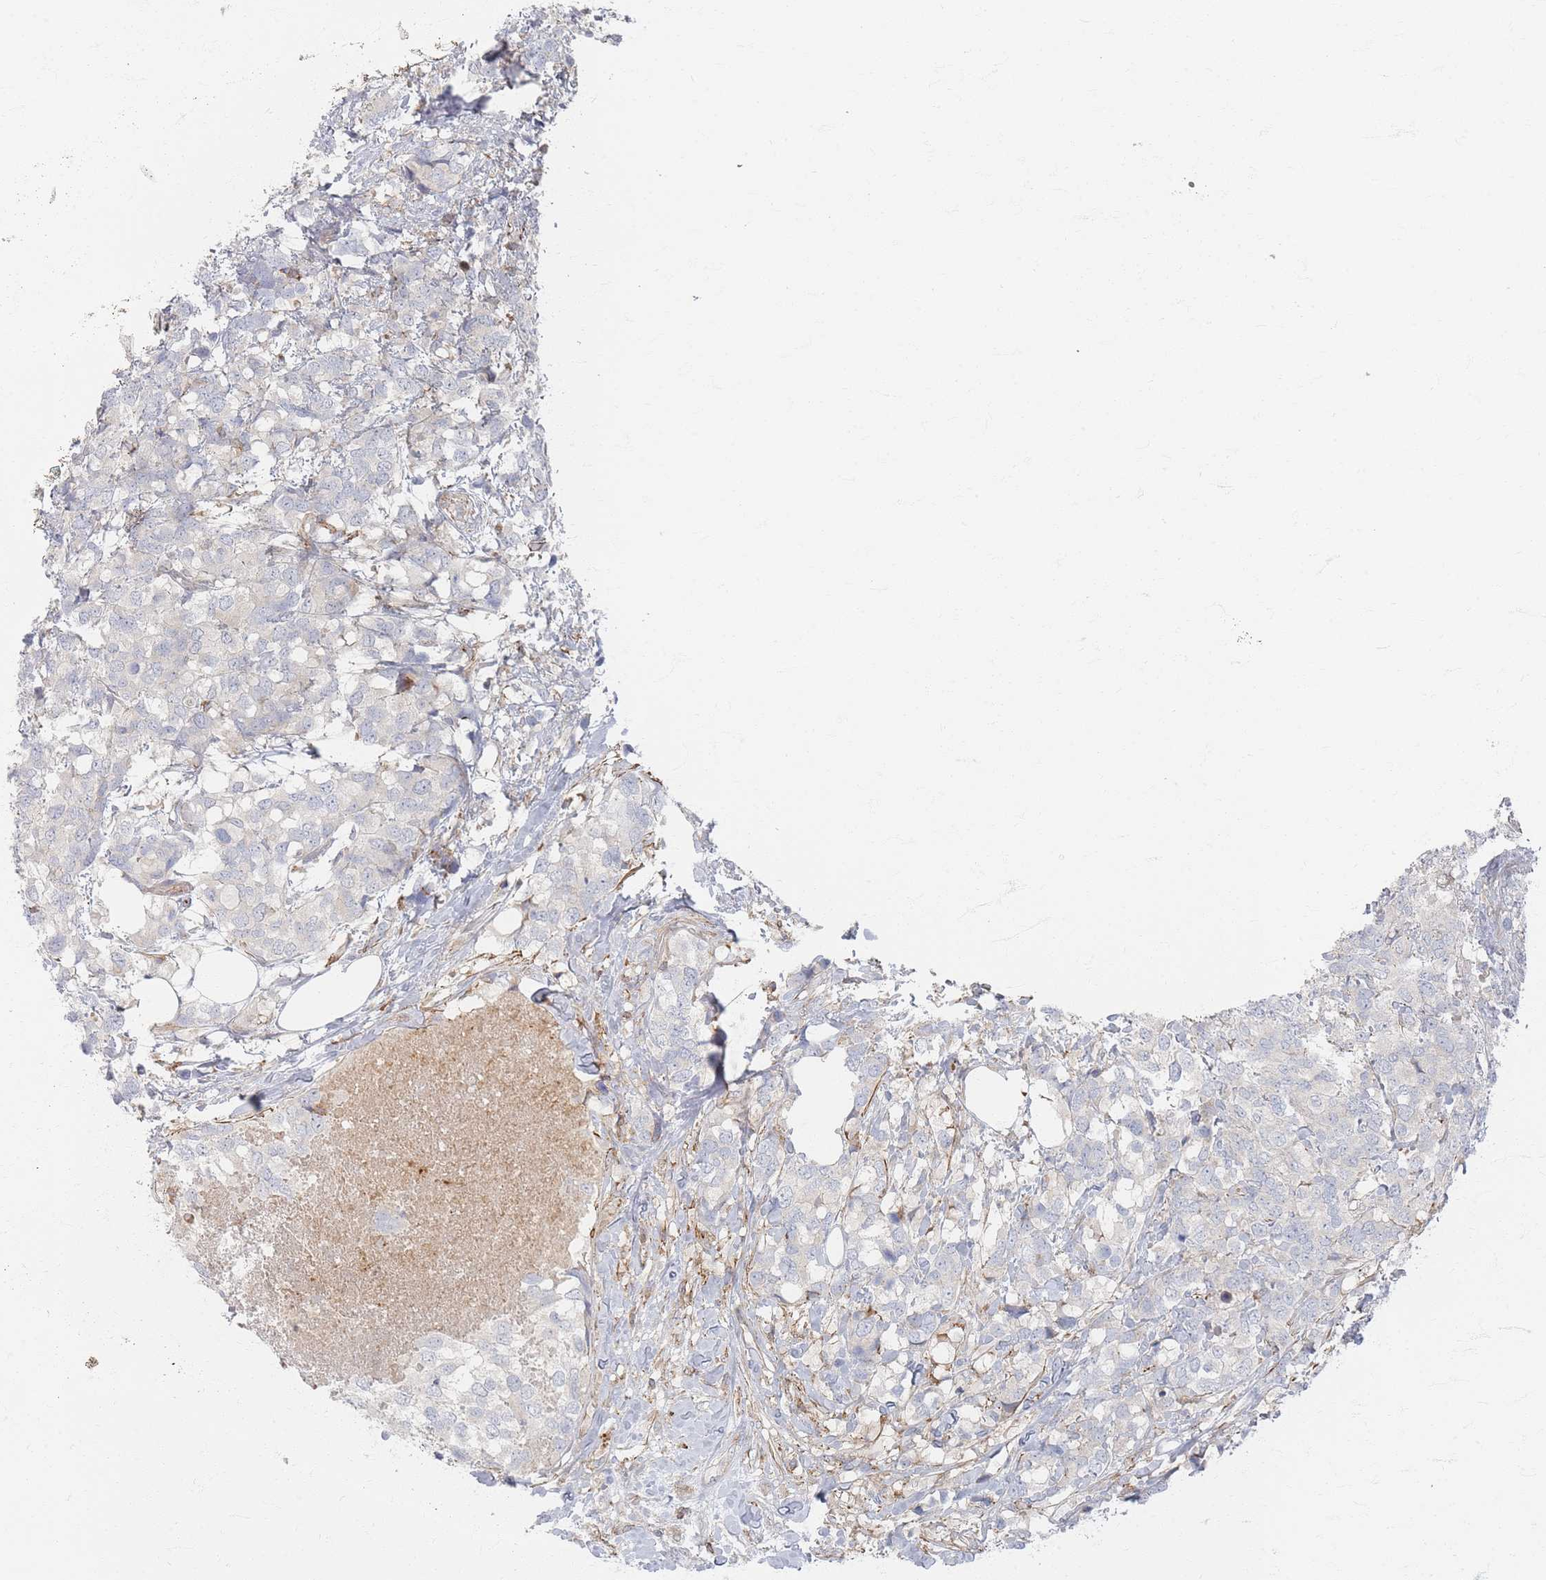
{"staining": {"intensity": "negative", "quantity": "none", "location": "none"}, "tissue": "breast cancer", "cell_type": "Tumor cells", "image_type": "cancer", "snomed": [{"axis": "morphology", "description": "Lobular carcinoma"}, {"axis": "topography", "description": "Breast"}], "caption": "The immunohistochemistry micrograph has no significant expression in tumor cells of breast lobular carcinoma tissue.", "gene": "ZNF852", "patient": {"sex": "female", "age": 59}}